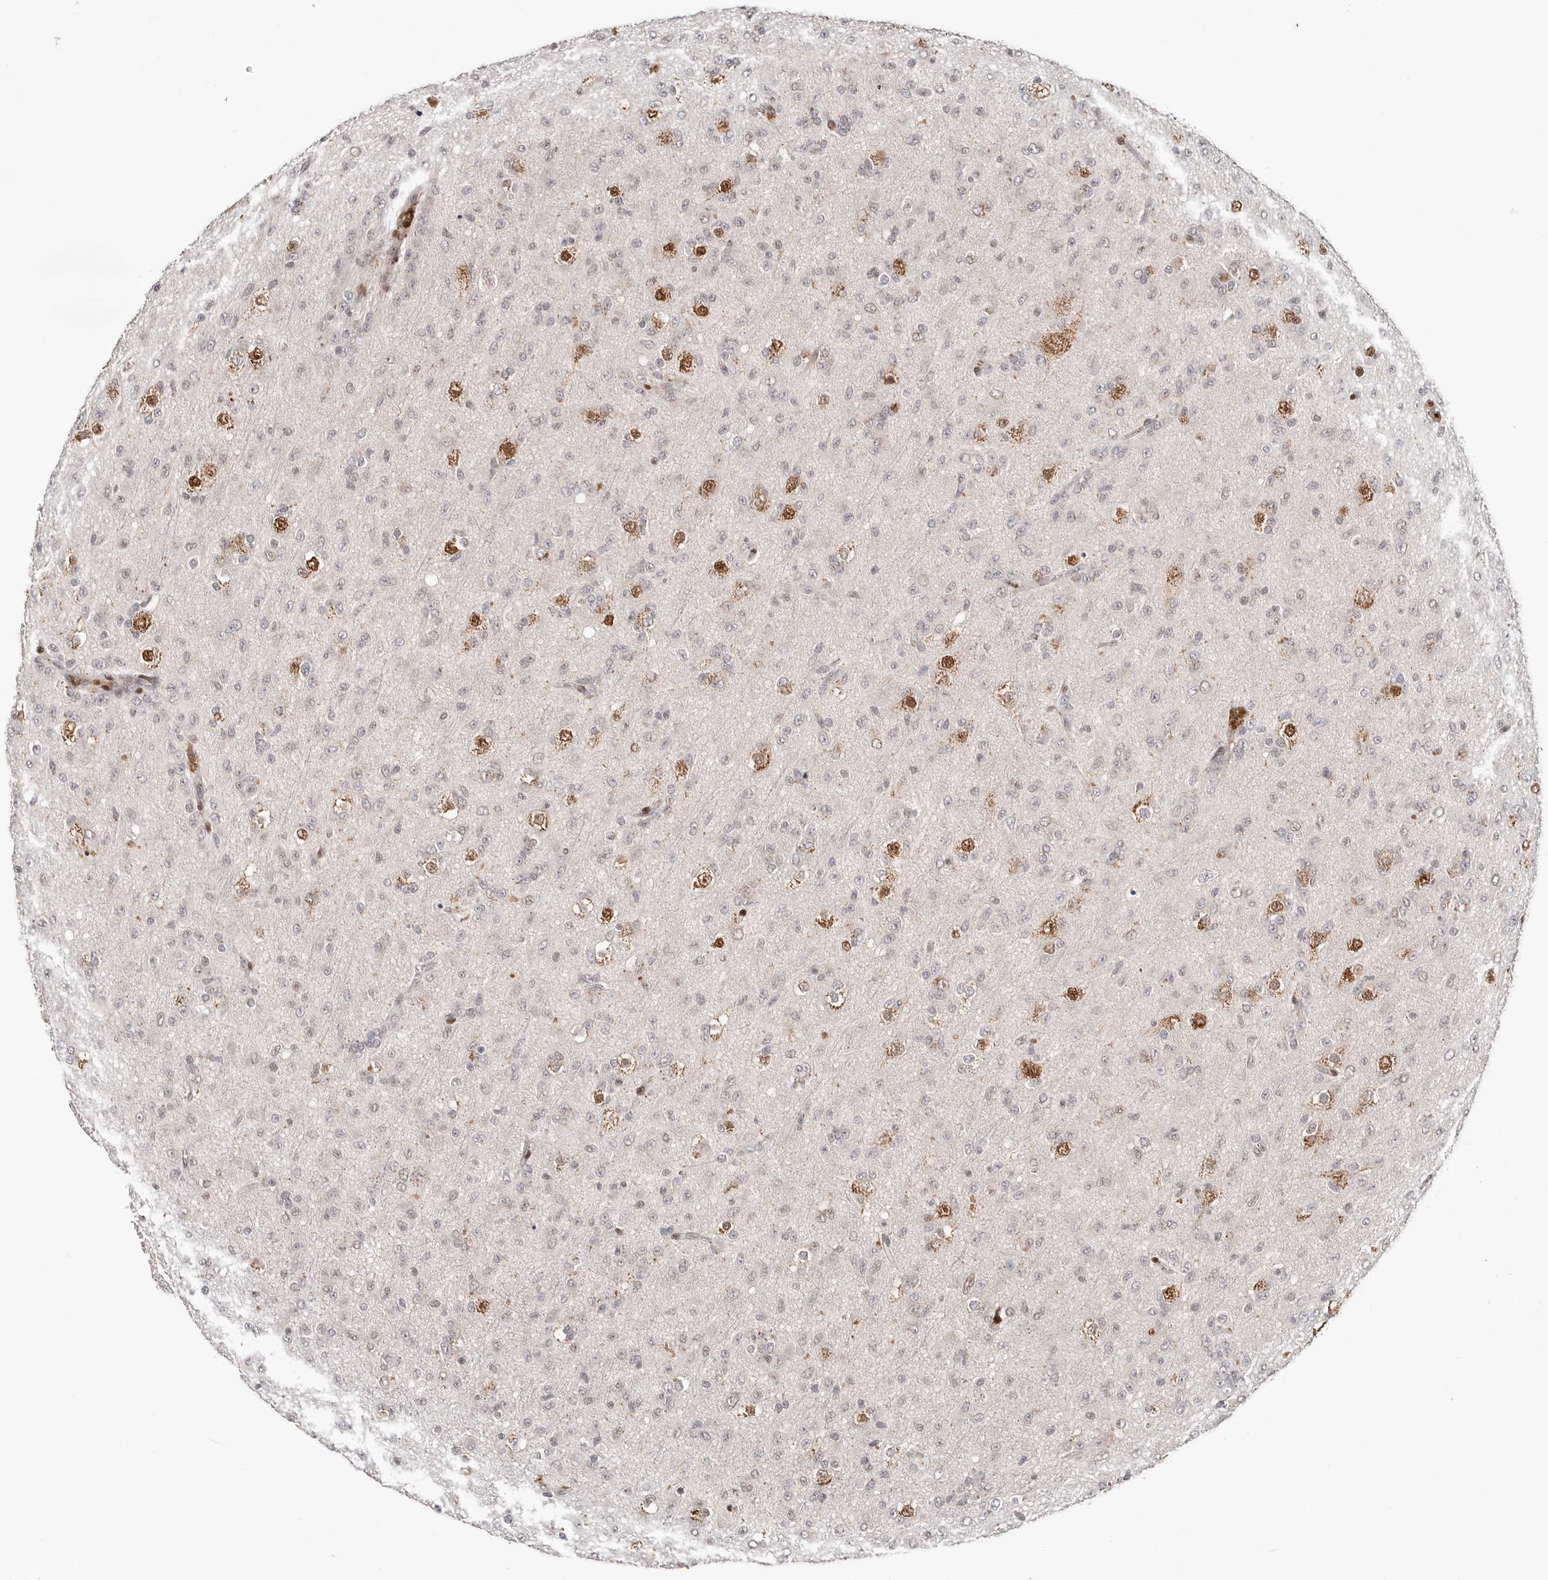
{"staining": {"intensity": "weak", "quantity": "<25%", "location": "cytoplasmic/membranous"}, "tissue": "glioma", "cell_type": "Tumor cells", "image_type": "cancer", "snomed": [{"axis": "morphology", "description": "Glioma, malignant, Low grade"}, {"axis": "topography", "description": "Brain"}], "caption": "Tumor cells show no significant expression in malignant low-grade glioma.", "gene": "SMAD7", "patient": {"sex": "male", "age": 65}}